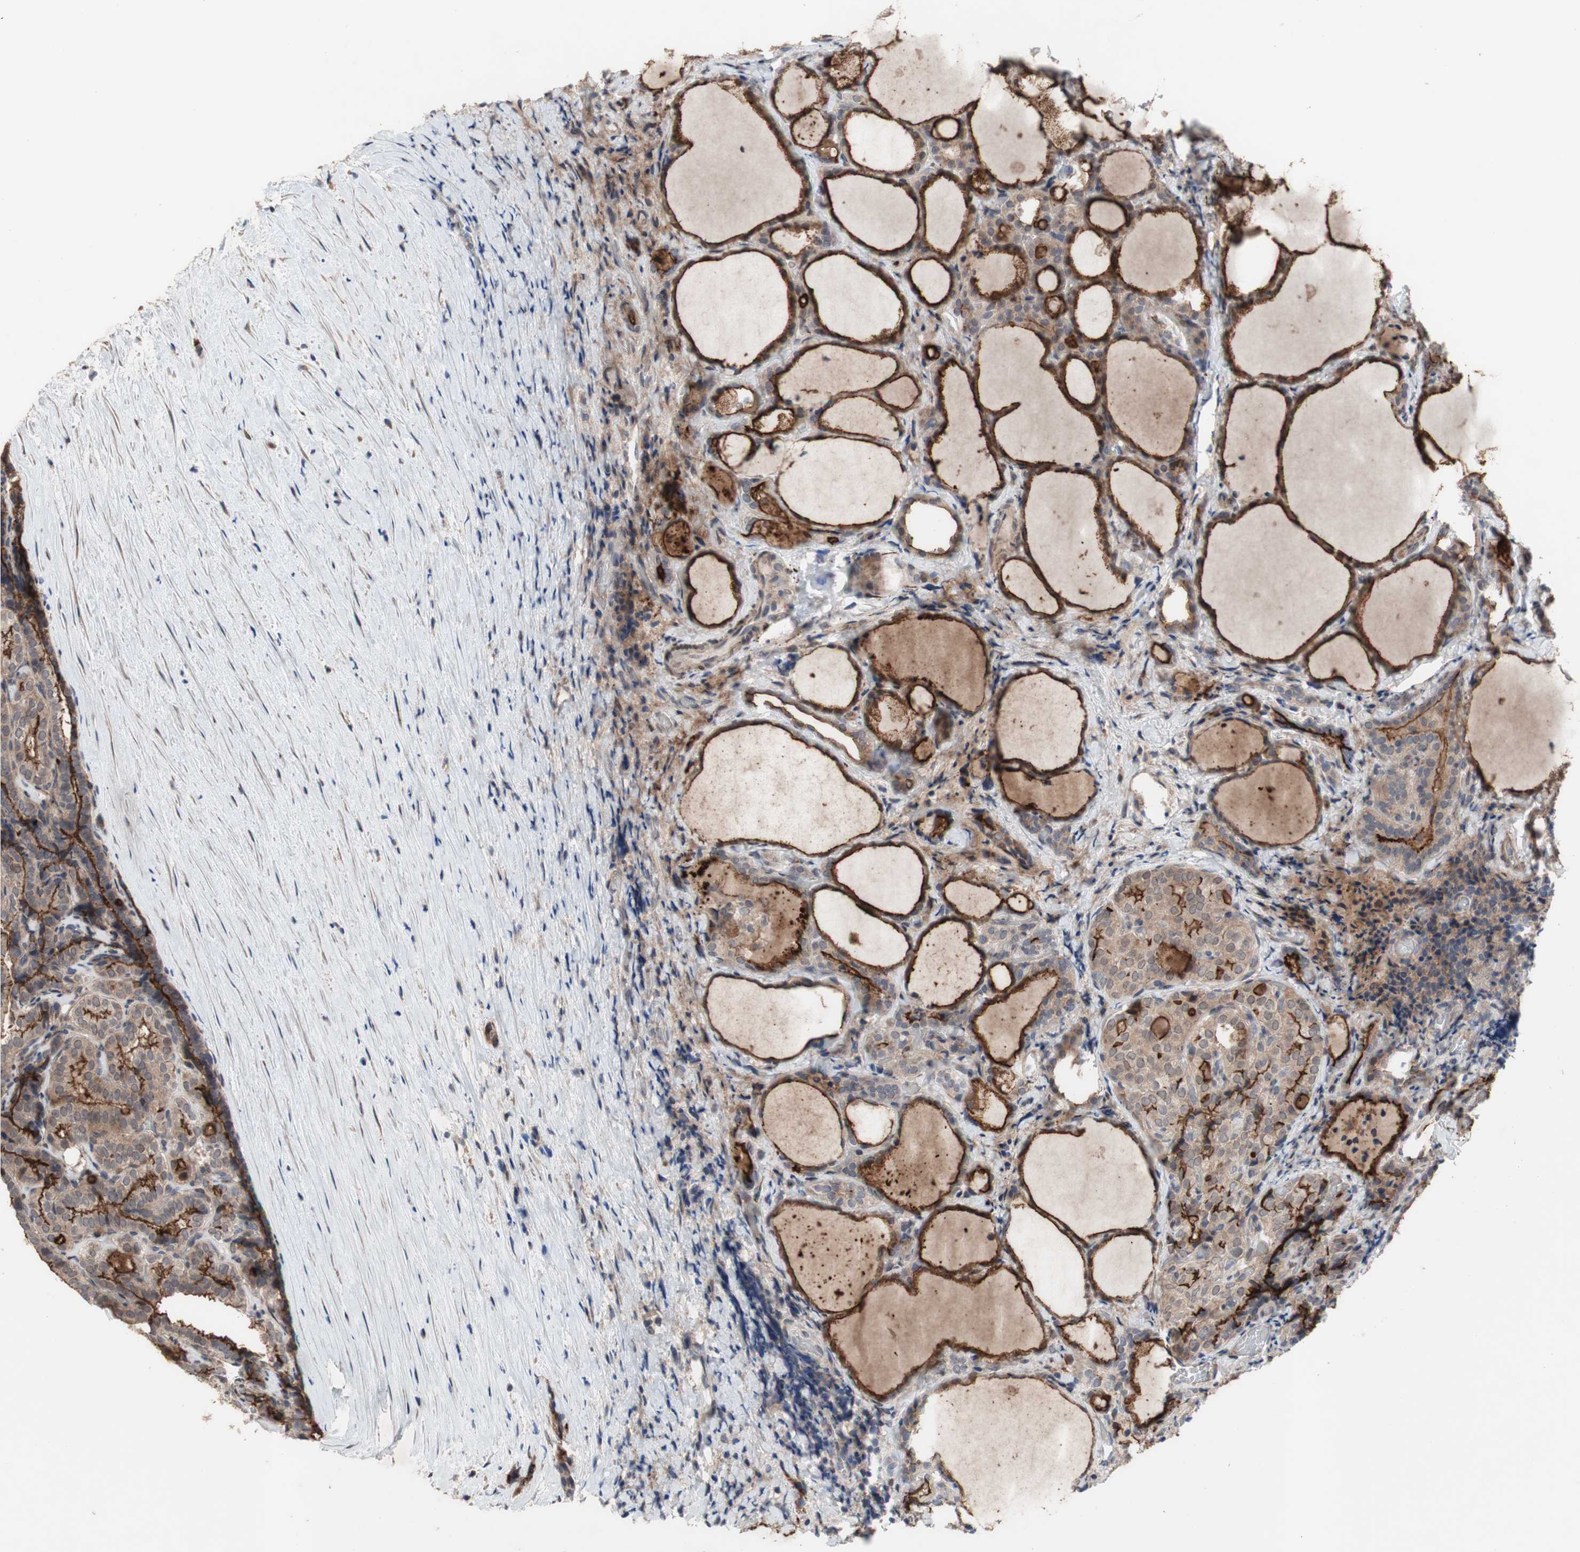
{"staining": {"intensity": "weak", "quantity": ">75%", "location": "cytoplasmic/membranous"}, "tissue": "thyroid cancer", "cell_type": "Tumor cells", "image_type": "cancer", "snomed": [{"axis": "morphology", "description": "Normal tissue, NOS"}, {"axis": "morphology", "description": "Papillary adenocarcinoma, NOS"}, {"axis": "topography", "description": "Thyroid gland"}], "caption": "Weak cytoplasmic/membranous staining for a protein is present in about >75% of tumor cells of papillary adenocarcinoma (thyroid) using IHC.", "gene": "OAZ1", "patient": {"sex": "female", "age": 30}}